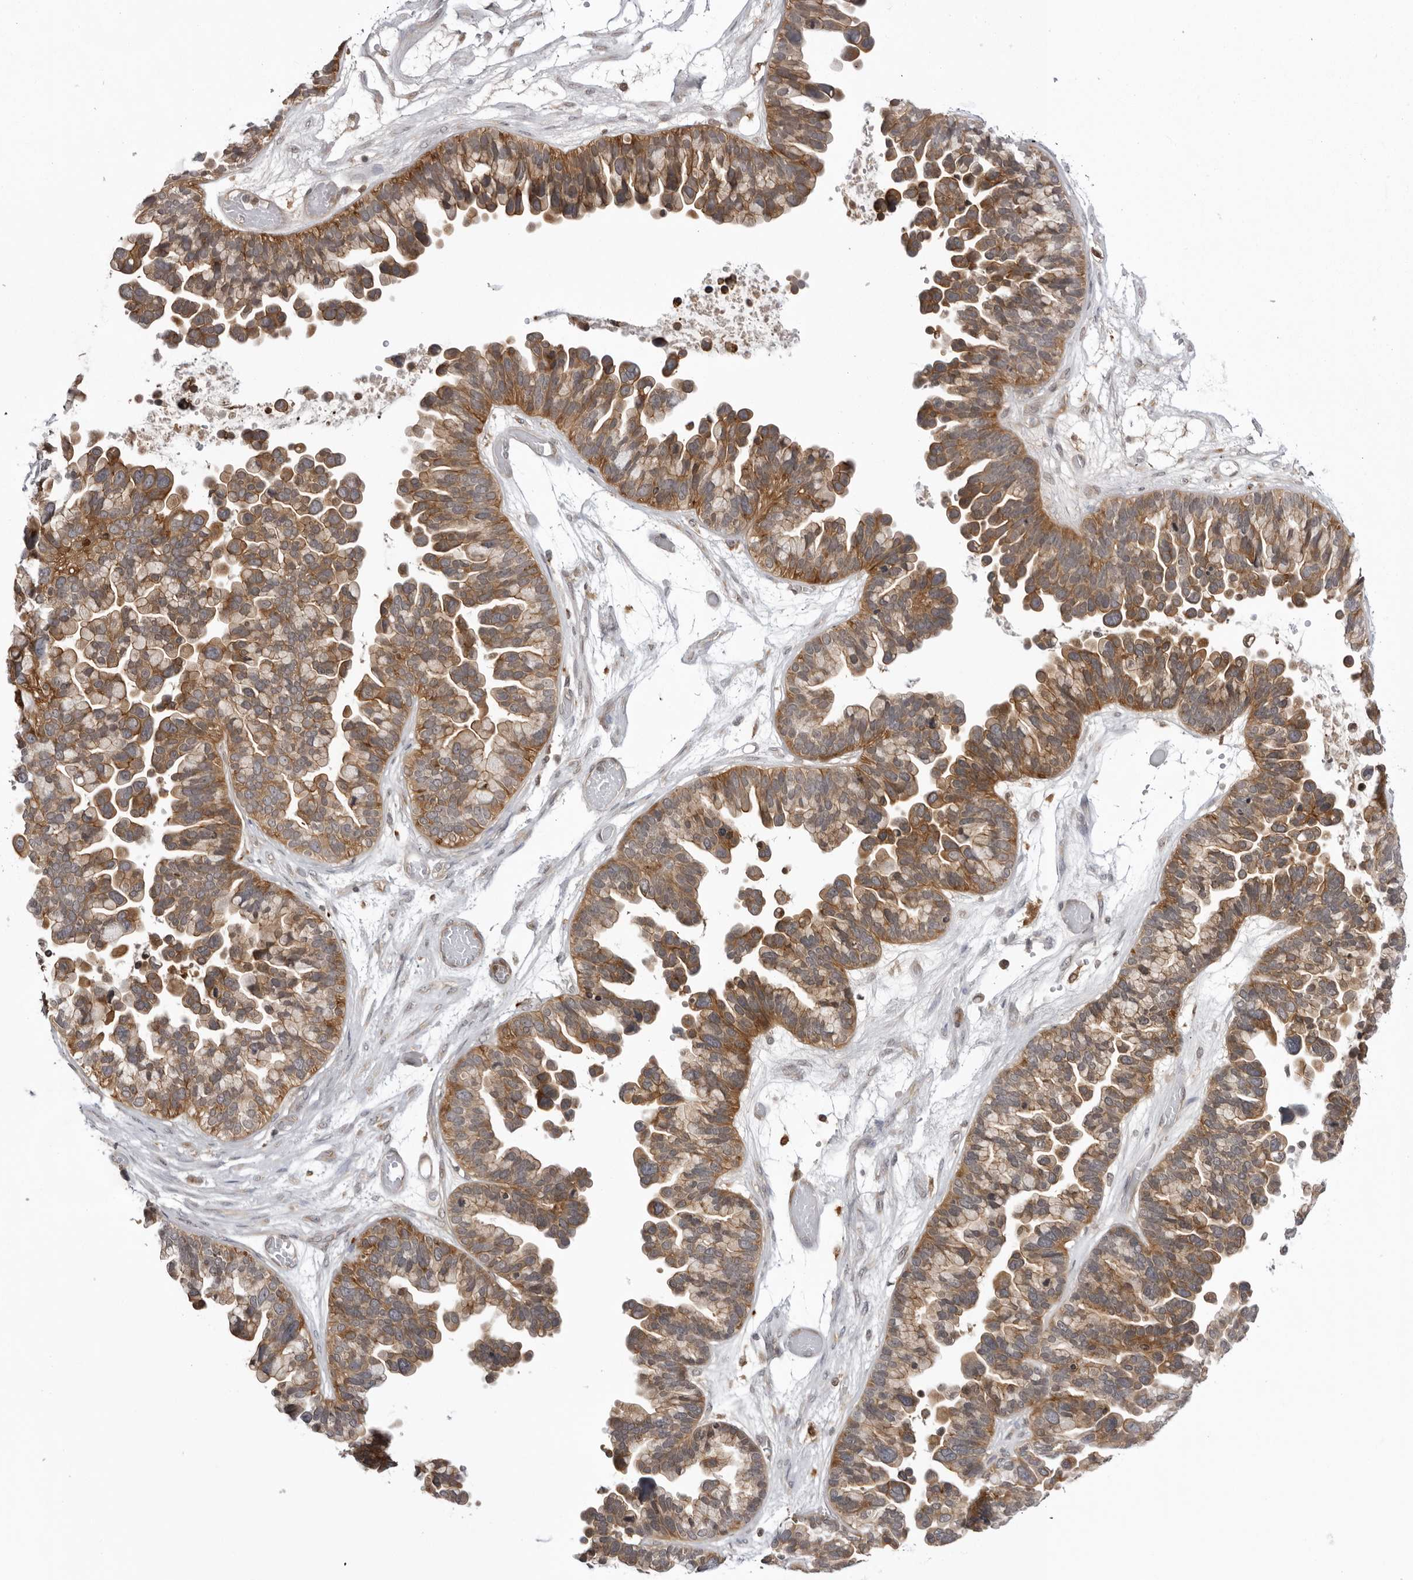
{"staining": {"intensity": "moderate", "quantity": ">75%", "location": "cytoplasmic/membranous"}, "tissue": "ovarian cancer", "cell_type": "Tumor cells", "image_type": "cancer", "snomed": [{"axis": "morphology", "description": "Cystadenocarcinoma, serous, NOS"}, {"axis": "topography", "description": "Ovary"}], "caption": "High-power microscopy captured an IHC image of serous cystadenocarcinoma (ovarian), revealing moderate cytoplasmic/membranous expression in approximately >75% of tumor cells.", "gene": "USP43", "patient": {"sex": "female", "age": 56}}